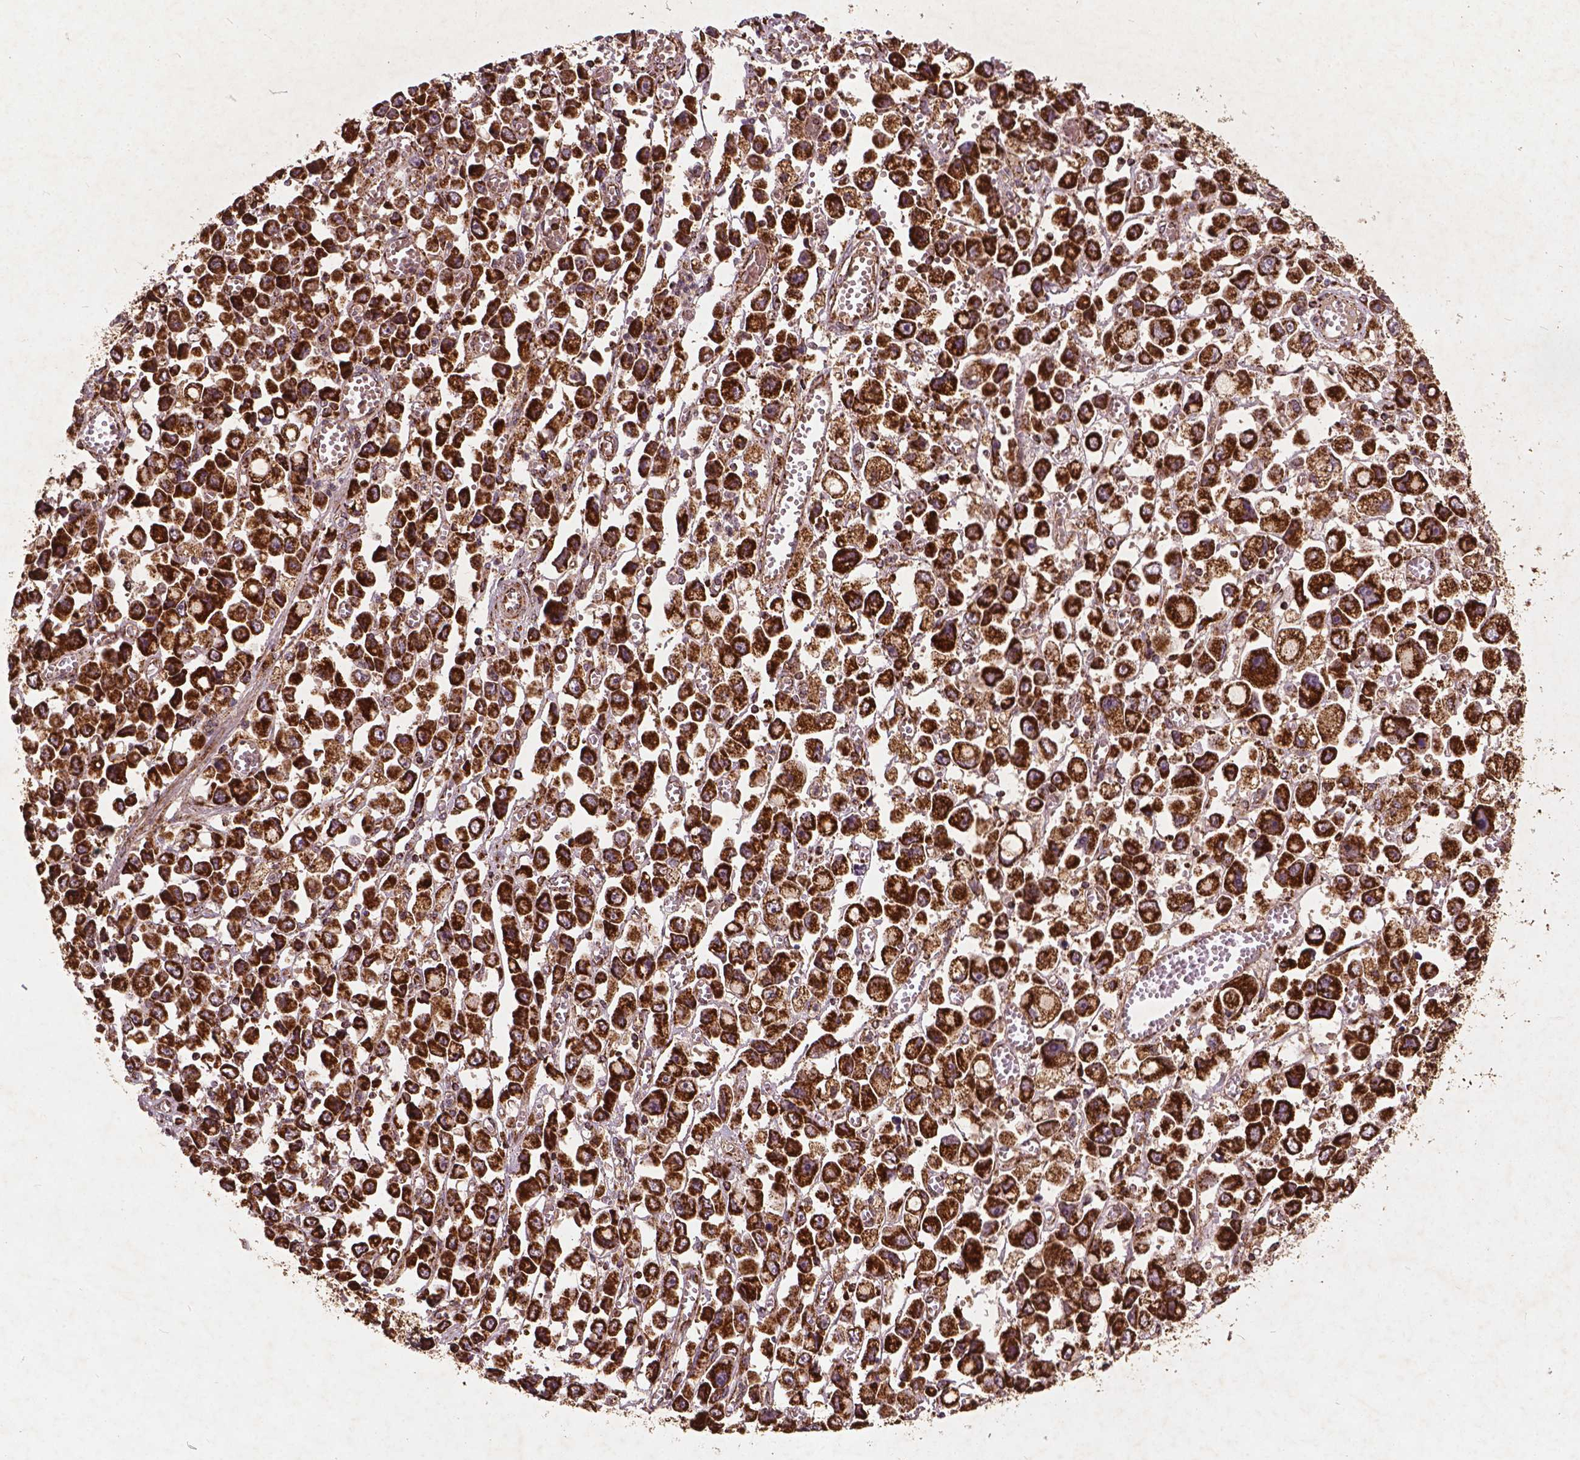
{"staining": {"intensity": "strong", "quantity": ">75%", "location": "cytoplasmic/membranous"}, "tissue": "stomach cancer", "cell_type": "Tumor cells", "image_type": "cancer", "snomed": [{"axis": "morphology", "description": "Adenocarcinoma, NOS"}, {"axis": "topography", "description": "Stomach, upper"}], "caption": "Tumor cells display high levels of strong cytoplasmic/membranous expression in approximately >75% of cells in adenocarcinoma (stomach). (IHC, brightfield microscopy, high magnification).", "gene": "UBXN2A", "patient": {"sex": "male", "age": 70}}